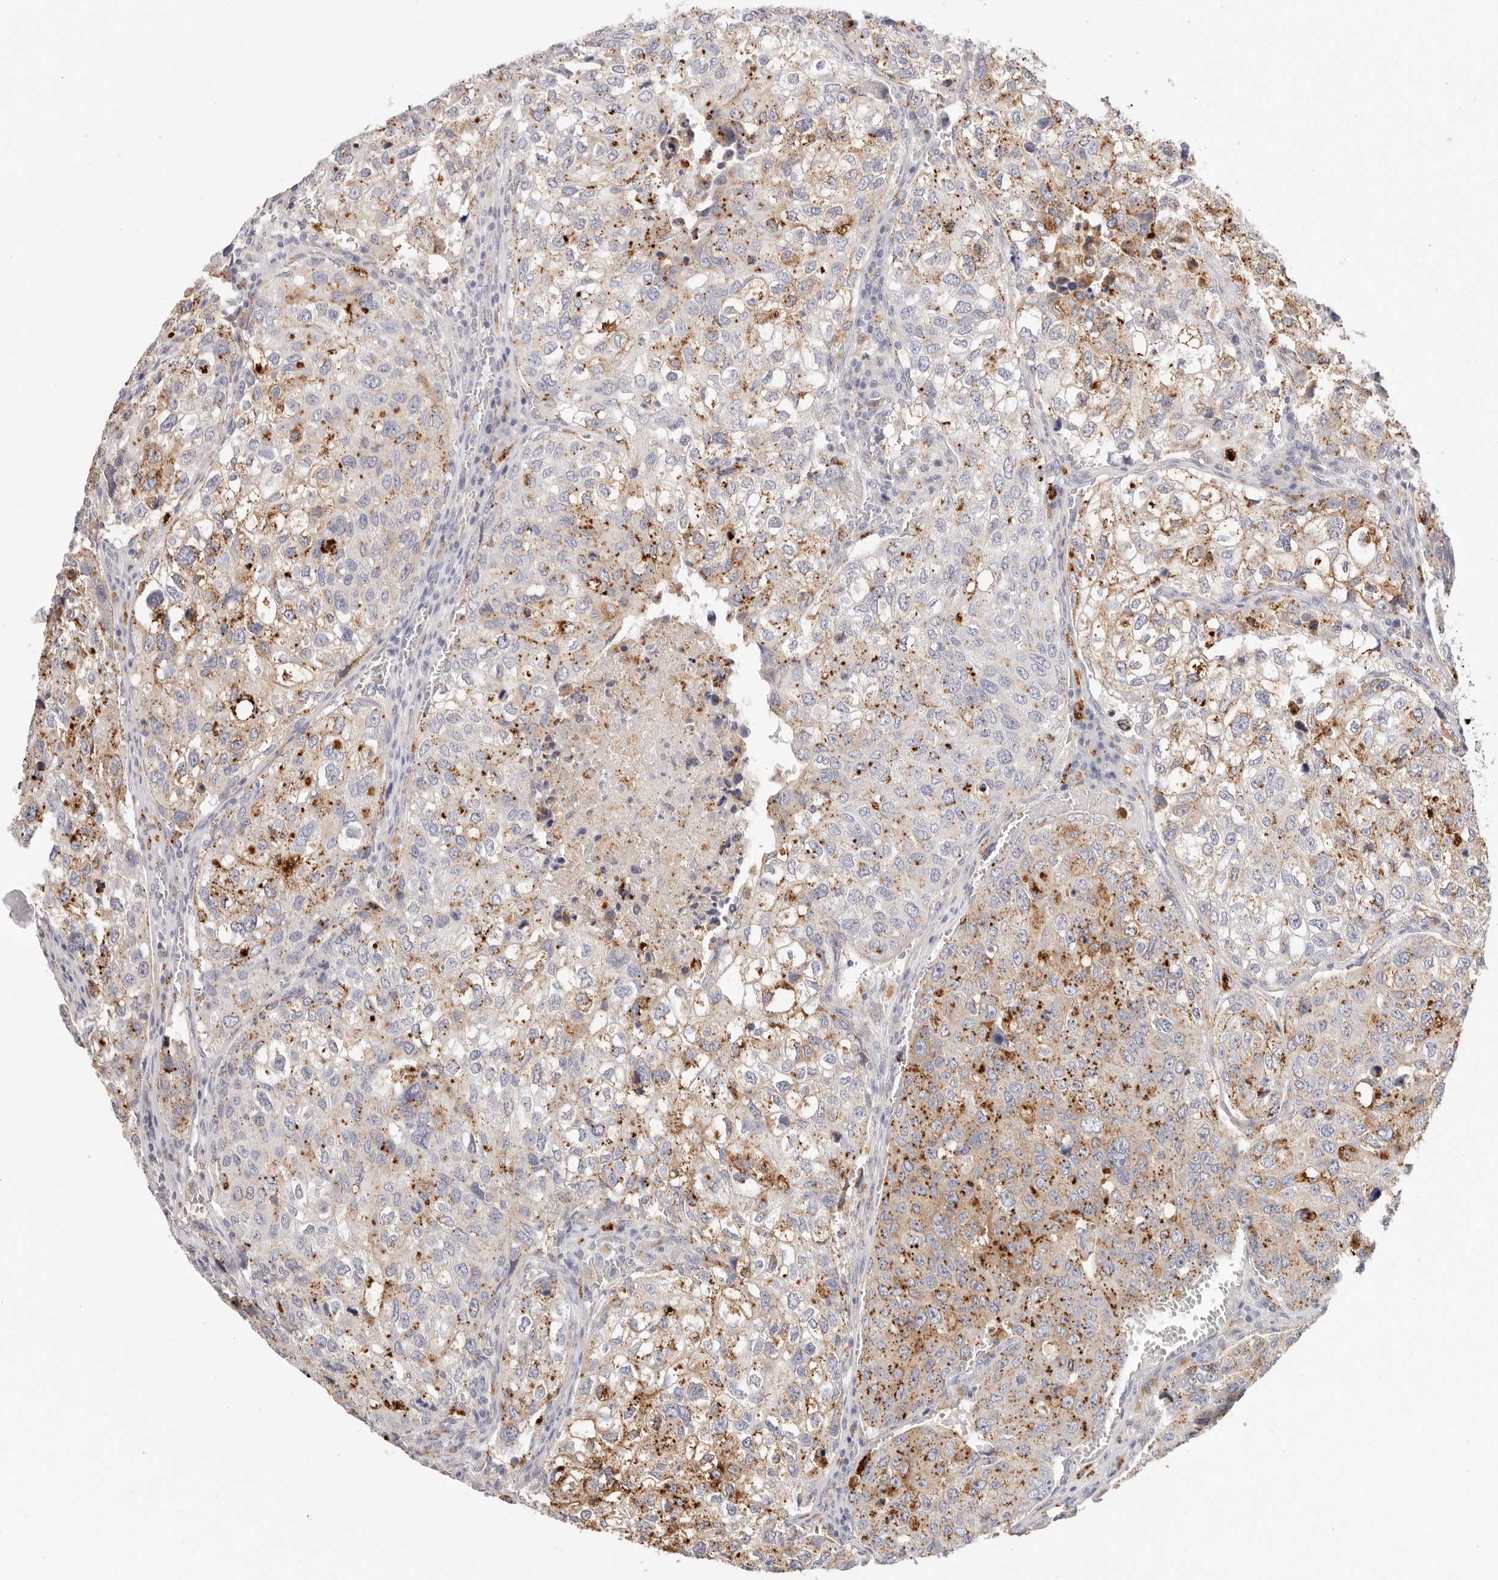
{"staining": {"intensity": "moderate", "quantity": "25%-75%", "location": "cytoplasmic/membranous"}, "tissue": "urothelial cancer", "cell_type": "Tumor cells", "image_type": "cancer", "snomed": [{"axis": "morphology", "description": "Urothelial carcinoma, High grade"}, {"axis": "topography", "description": "Lymph node"}, {"axis": "topography", "description": "Urinary bladder"}], "caption": "Tumor cells reveal medium levels of moderate cytoplasmic/membranous positivity in about 25%-75% of cells in human urothelial carcinoma (high-grade).", "gene": "STKLD1", "patient": {"sex": "male", "age": 51}}